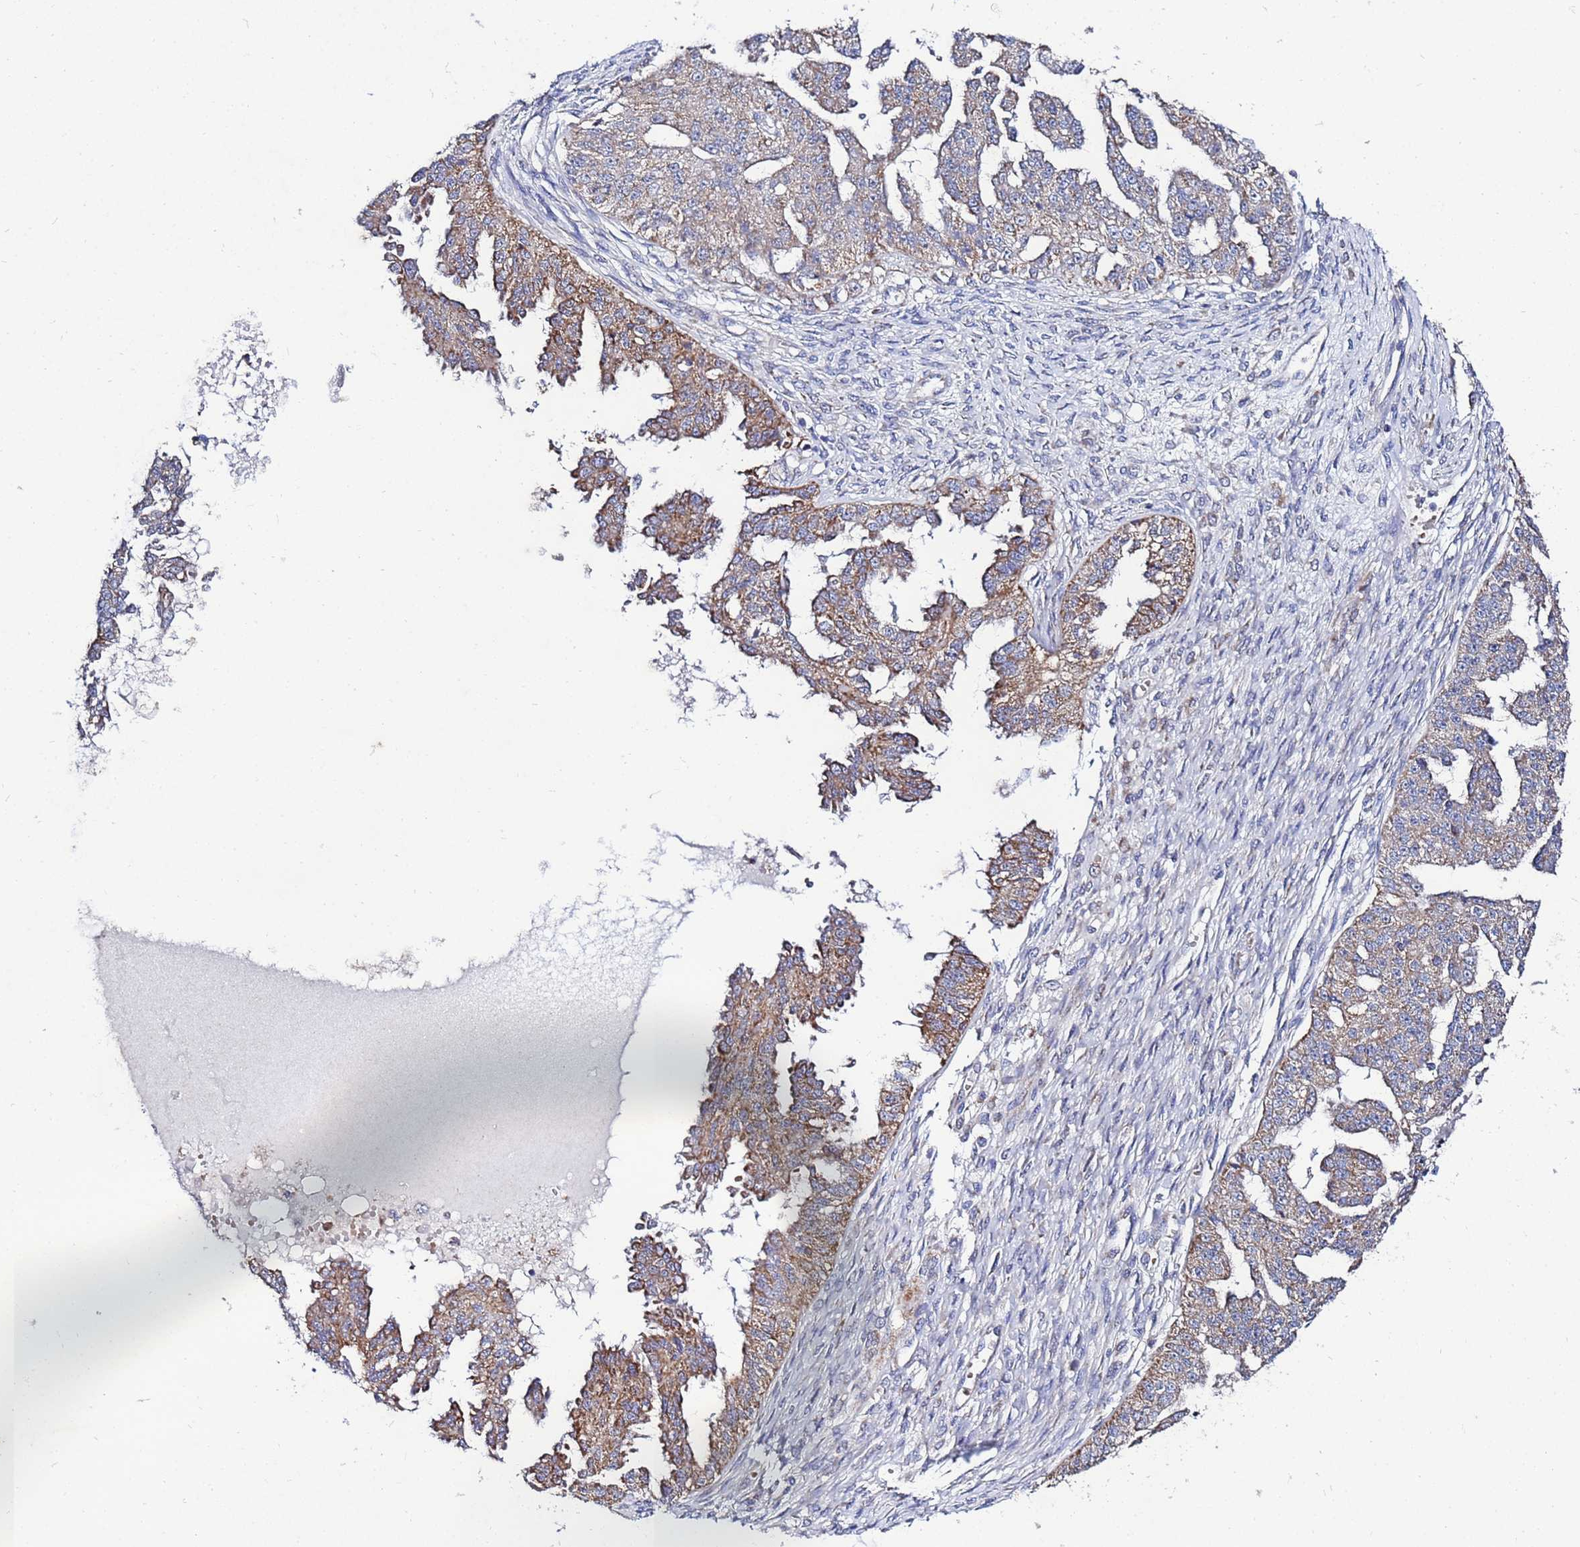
{"staining": {"intensity": "moderate", "quantity": ">75%", "location": "cytoplasmic/membranous"}, "tissue": "ovarian cancer", "cell_type": "Tumor cells", "image_type": "cancer", "snomed": [{"axis": "morphology", "description": "Cystadenocarcinoma, serous, NOS"}, {"axis": "topography", "description": "Ovary"}], "caption": "Immunohistochemistry (IHC) image of neoplastic tissue: ovarian cancer (serous cystadenocarcinoma) stained using immunohistochemistry (IHC) reveals medium levels of moderate protein expression localized specifically in the cytoplasmic/membranous of tumor cells, appearing as a cytoplasmic/membranous brown color.", "gene": "FAHD2A", "patient": {"sex": "female", "age": 58}}